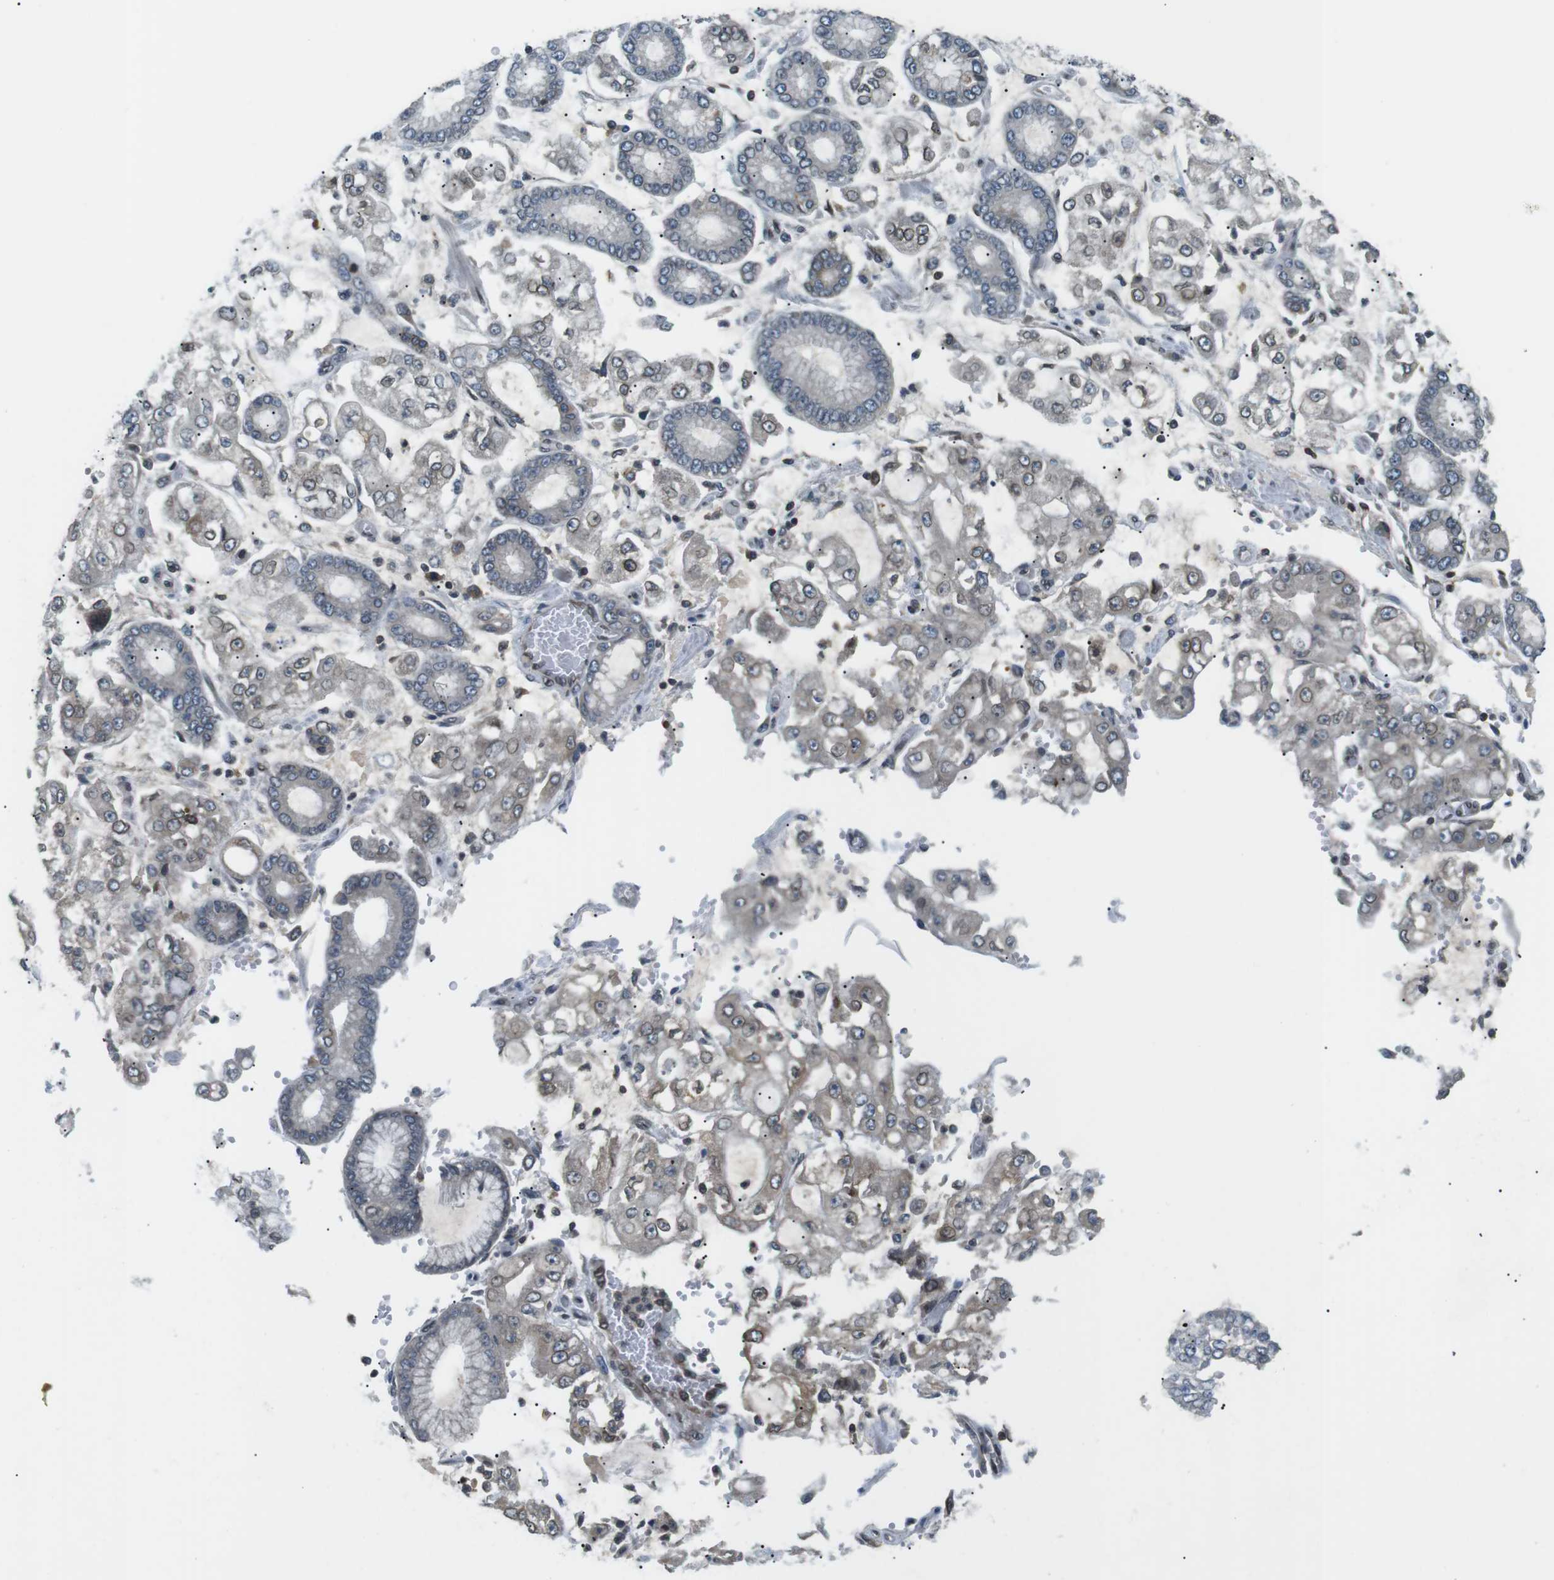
{"staining": {"intensity": "weak", "quantity": "25%-75%", "location": "cytoplasmic/membranous,nuclear"}, "tissue": "stomach cancer", "cell_type": "Tumor cells", "image_type": "cancer", "snomed": [{"axis": "morphology", "description": "Adenocarcinoma, NOS"}, {"axis": "topography", "description": "Stomach"}], "caption": "Stomach adenocarcinoma stained for a protein displays weak cytoplasmic/membranous and nuclear positivity in tumor cells.", "gene": "TMX4", "patient": {"sex": "male", "age": 76}}